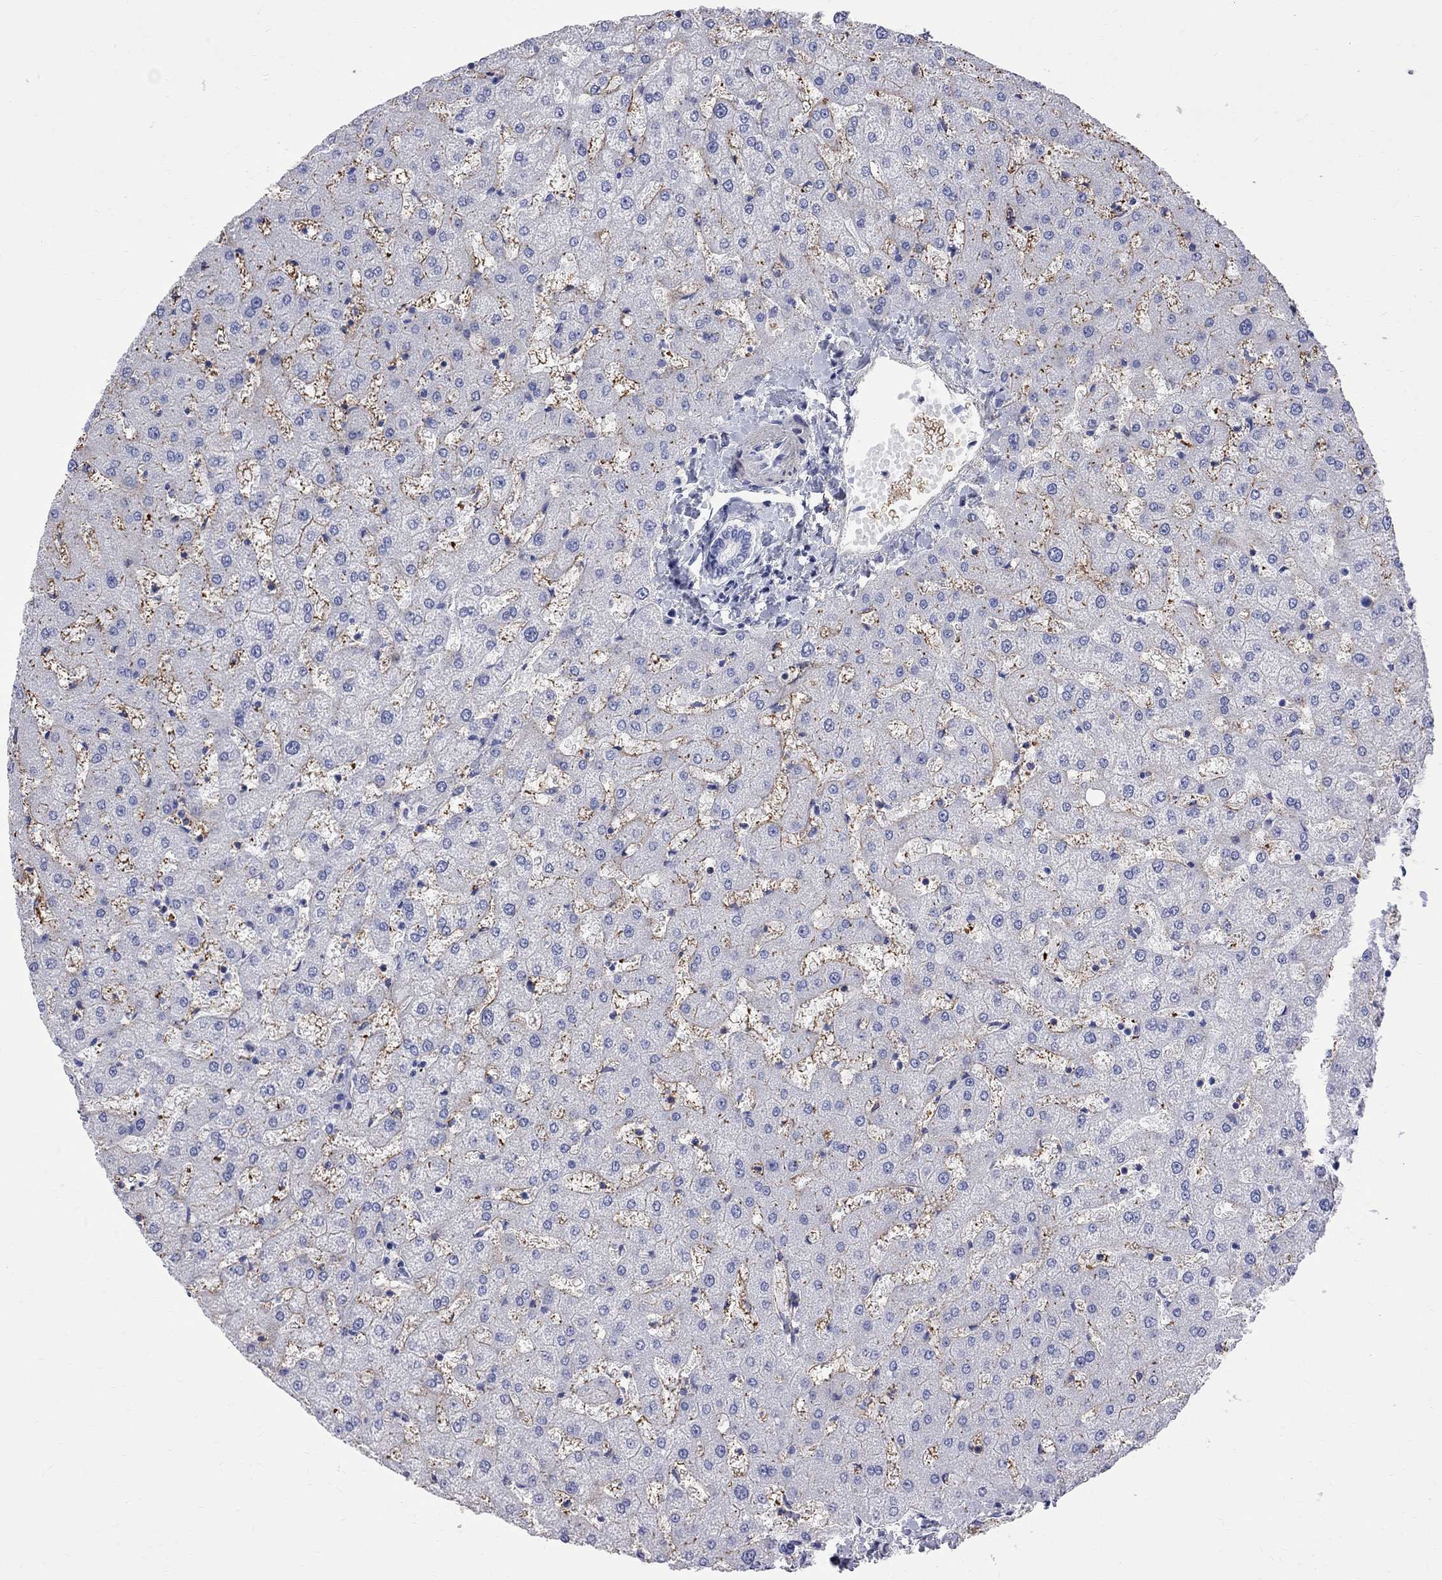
{"staining": {"intensity": "negative", "quantity": "none", "location": "none"}, "tissue": "liver", "cell_type": "Cholangiocytes", "image_type": "normal", "snomed": [{"axis": "morphology", "description": "Normal tissue, NOS"}, {"axis": "topography", "description": "Liver"}], "caption": "Cholangiocytes show no significant protein expression in unremarkable liver. (Brightfield microscopy of DAB immunohistochemistry (IHC) at high magnification).", "gene": "S100A3", "patient": {"sex": "female", "age": 50}}